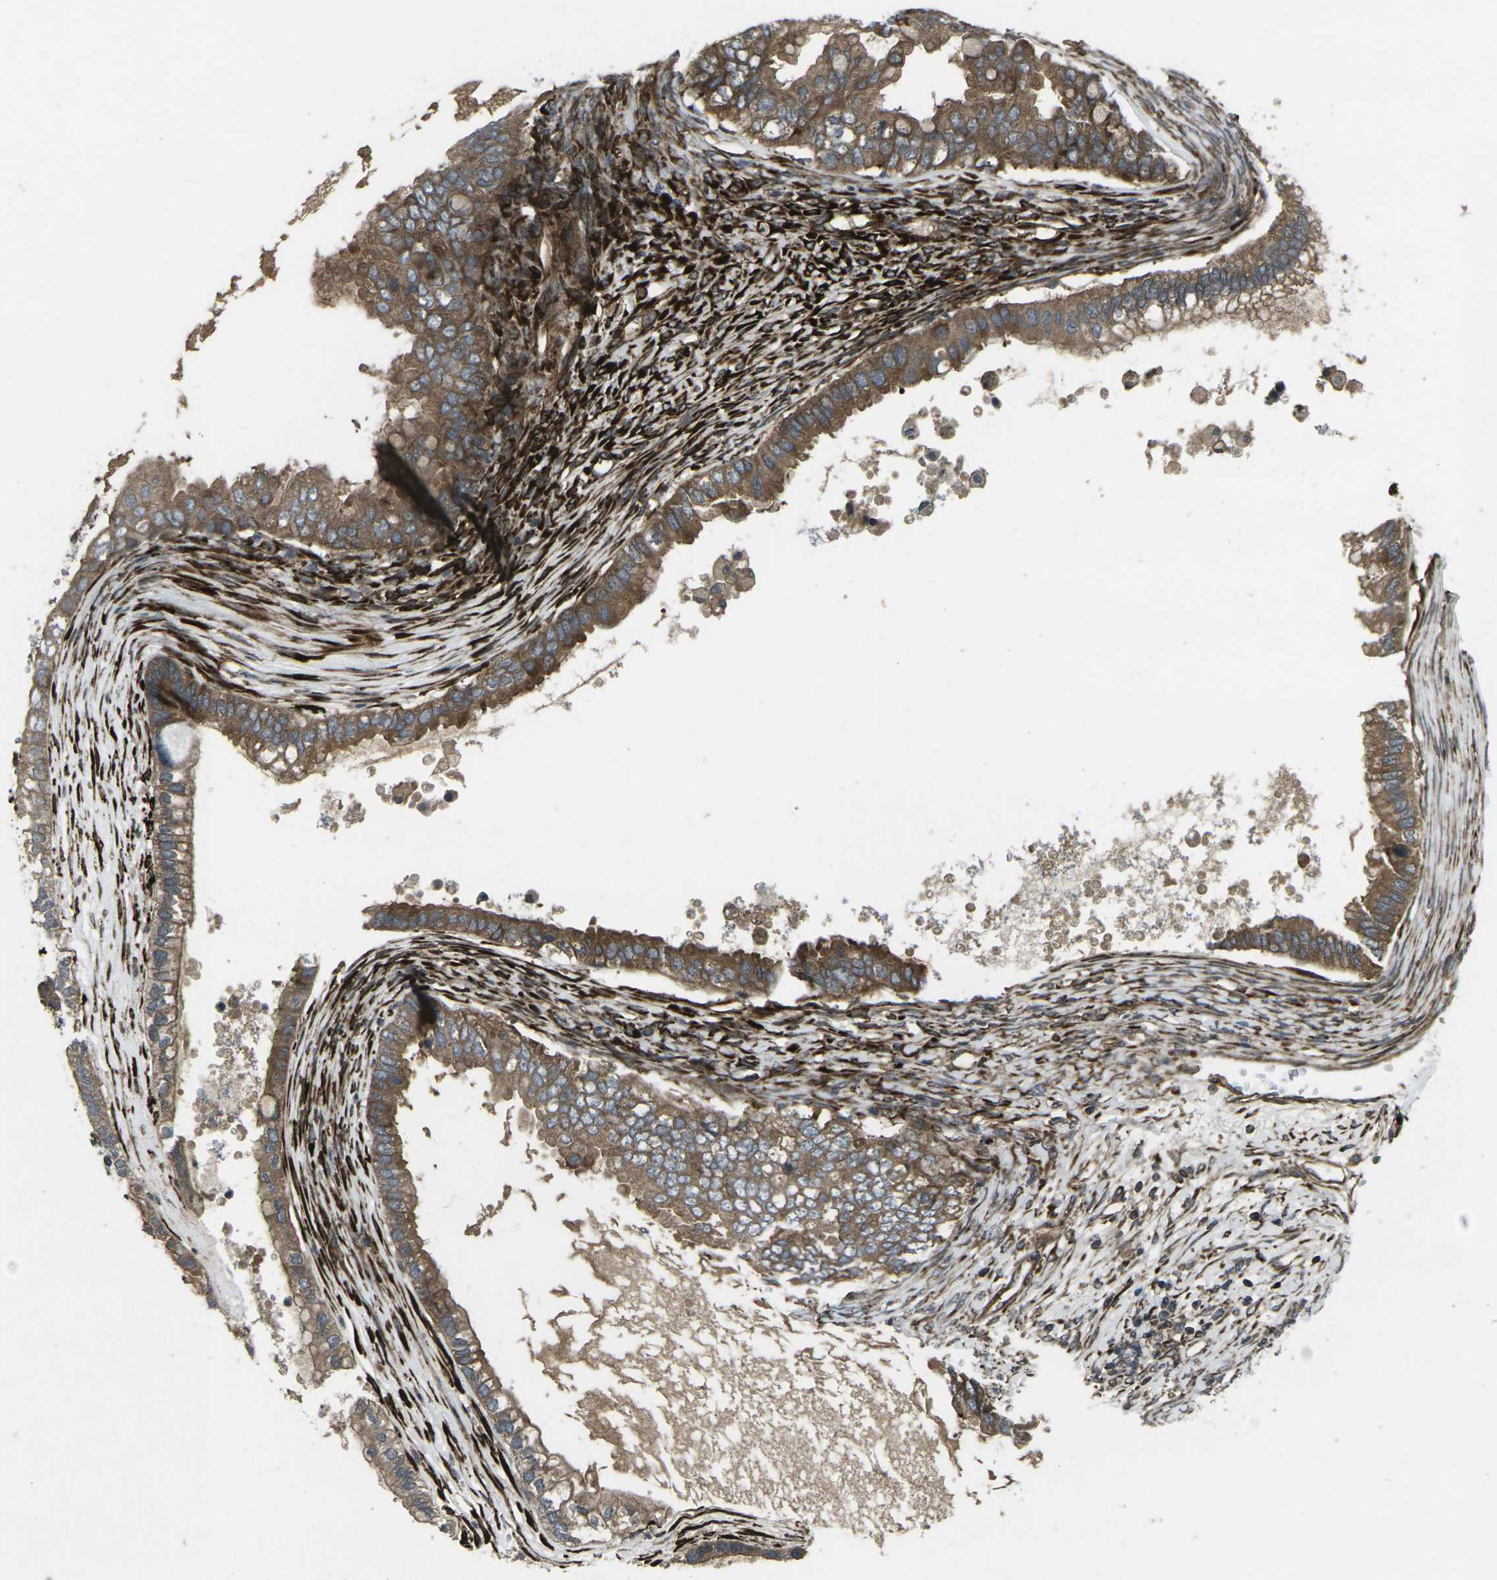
{"staining": {"intensity": "moderate", "quantity": ">75%", "location": "cytoplasmic/membranous"}, "tissue": "ovarian cancer", "cell_type": "Tumor cells", "image_type": "cancer", "snomed": [{"axis": "morphology", "description": "Cystadenocarcinoma, mucinous, NOS"}, {"axis": "topography", "description": "Ovary"}], "caption": "Tumor cells show medium levels of moderate cytoplasmic/membranous staining in approximately >75% of cells in human ovarian cancer.", "gene": "LSMEM1", "patient": {"sex": "female", "age": 80}}